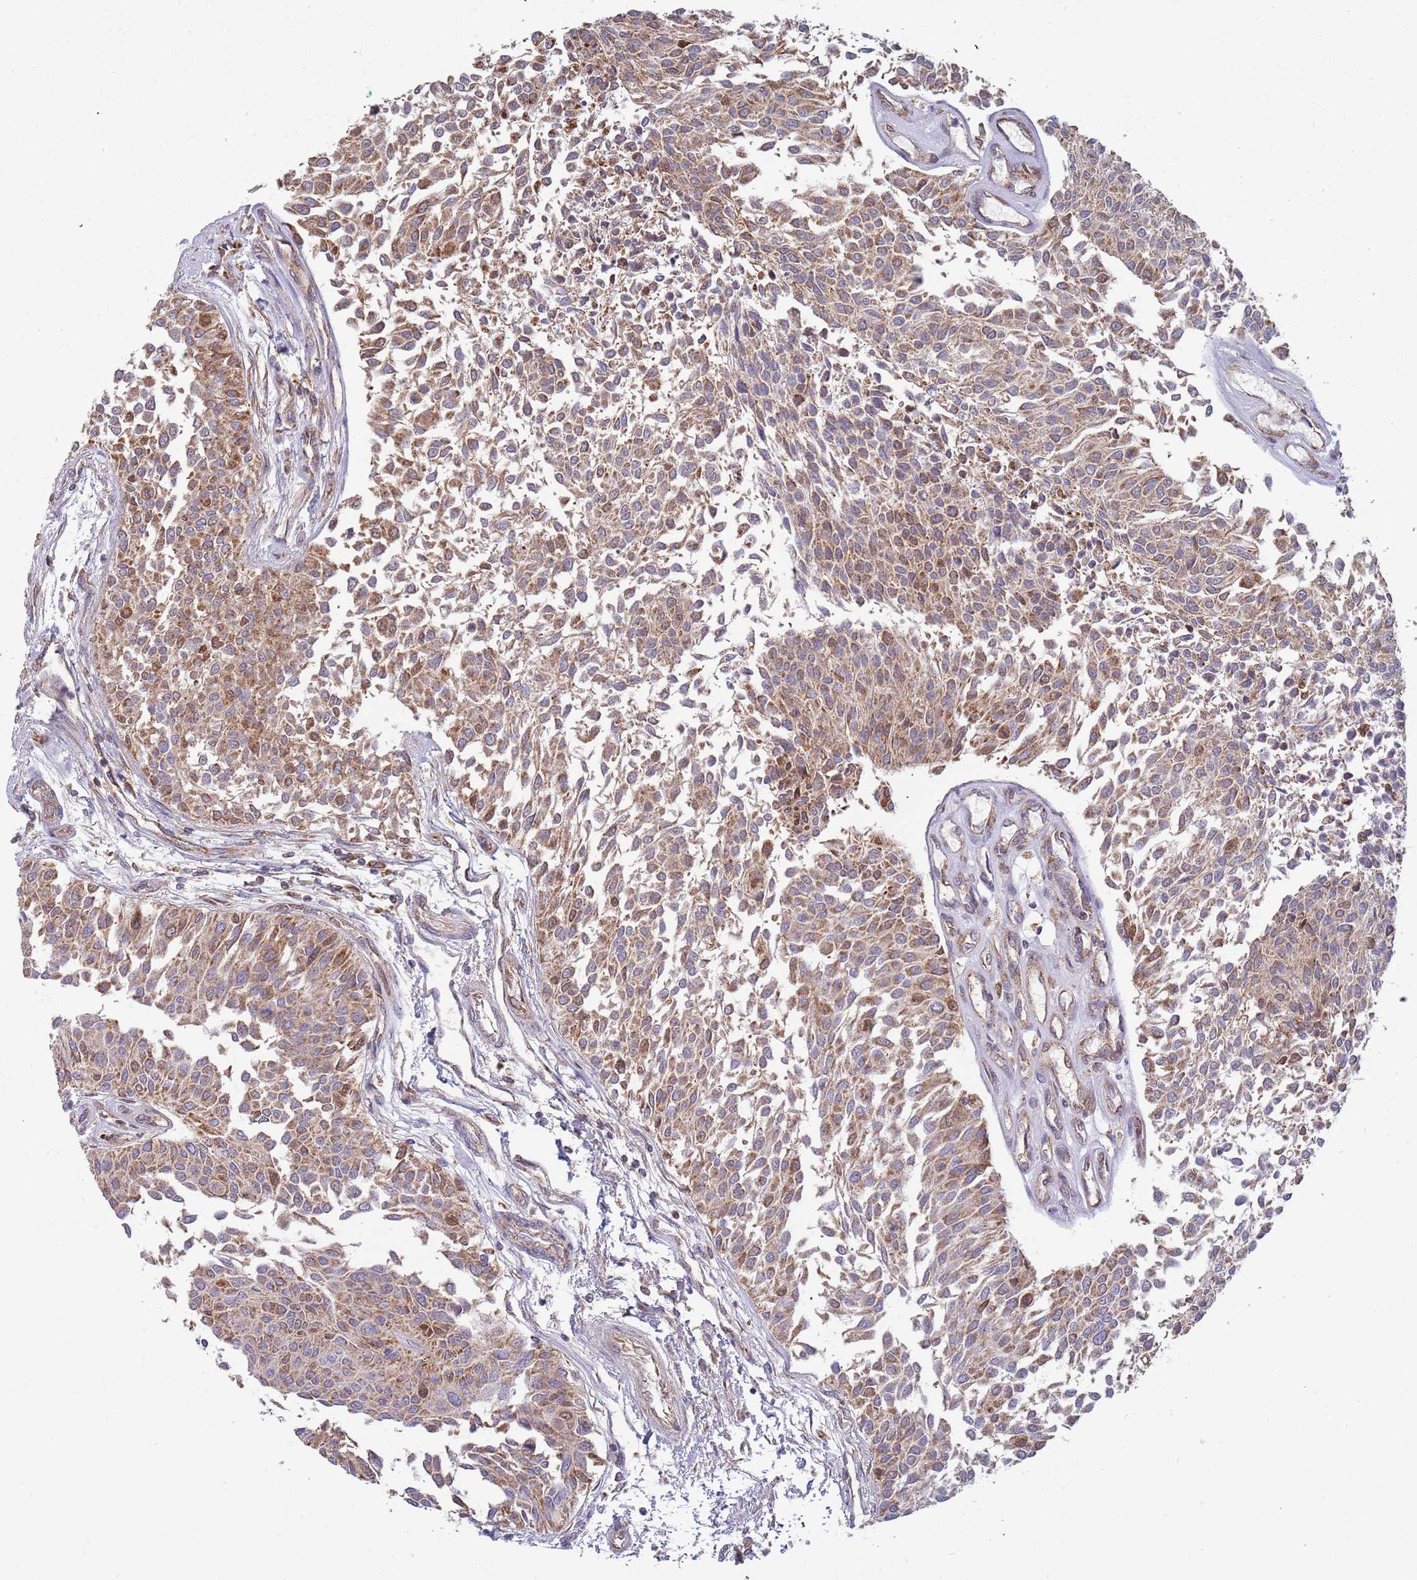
{"staining": {"intensity": "moderate", "quantity": ">75%", "location": "cytoplasmic/membranous"}, "tissue": "urothelial cancer", "cell_type": "Tumor cells", "image_type": "cancer", "snomed": [{"axis": "morphology", "description": "Urothelial carcinoma, NOS"}, {"axis": "topography", "description": "Urinary bladder"}], "caption": "IHC staining of urothelial cancer, which shows medium levels of moderate cytoplasmic/membranous positivity in approximately >75% of tumor cells indicating moderate cytoplasmic/membranous protein positivity. The staining was performed using DAB (3,3'-diaminobenzidine) (brown) for protein detection and nuclei were counterstained in hematoxylin (blue).", "gene": "VPS16", "patient": {"sex": "male", "age": 55}}